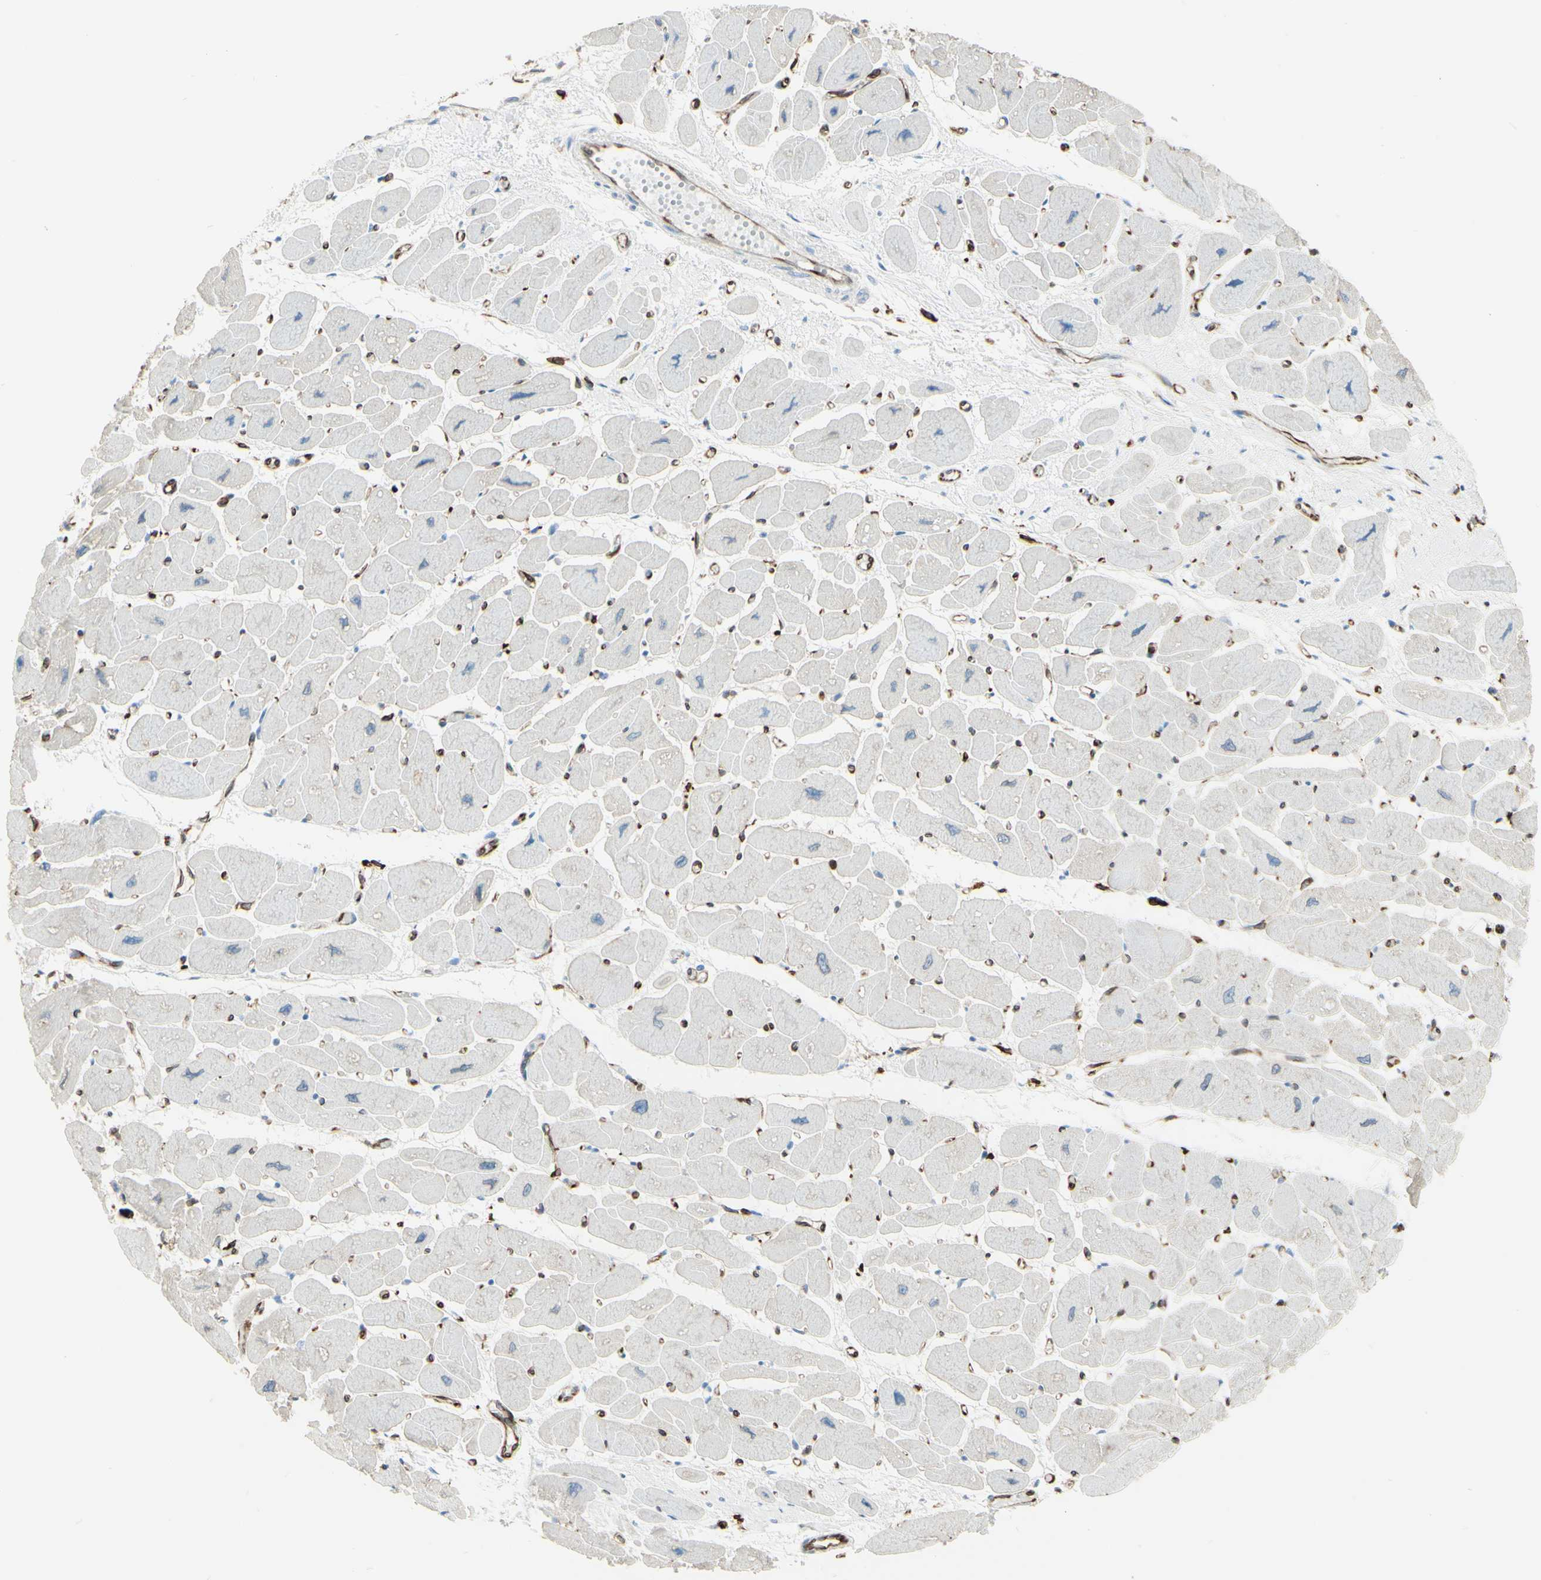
{"staining": {"intensity": "negative", "quantity": "none", "location": "none"}, "tissue": "heart muscle", "cell_type": "Cardiomyocytes", "image_type": "normal", "snomed": [{"axis": "morphology", "description": "Normal tissue, NOS"}, {"axis": "topography", "description": "Heart"}], "caption": "Immunohistochemistry (IHC) of normal heart muscle exhibits no staining in cardiomyocytes. (IHC, brightfield microscopy, high magnification).", "gene": "CD74", "patient": {"sex": "female", "age": 54}}